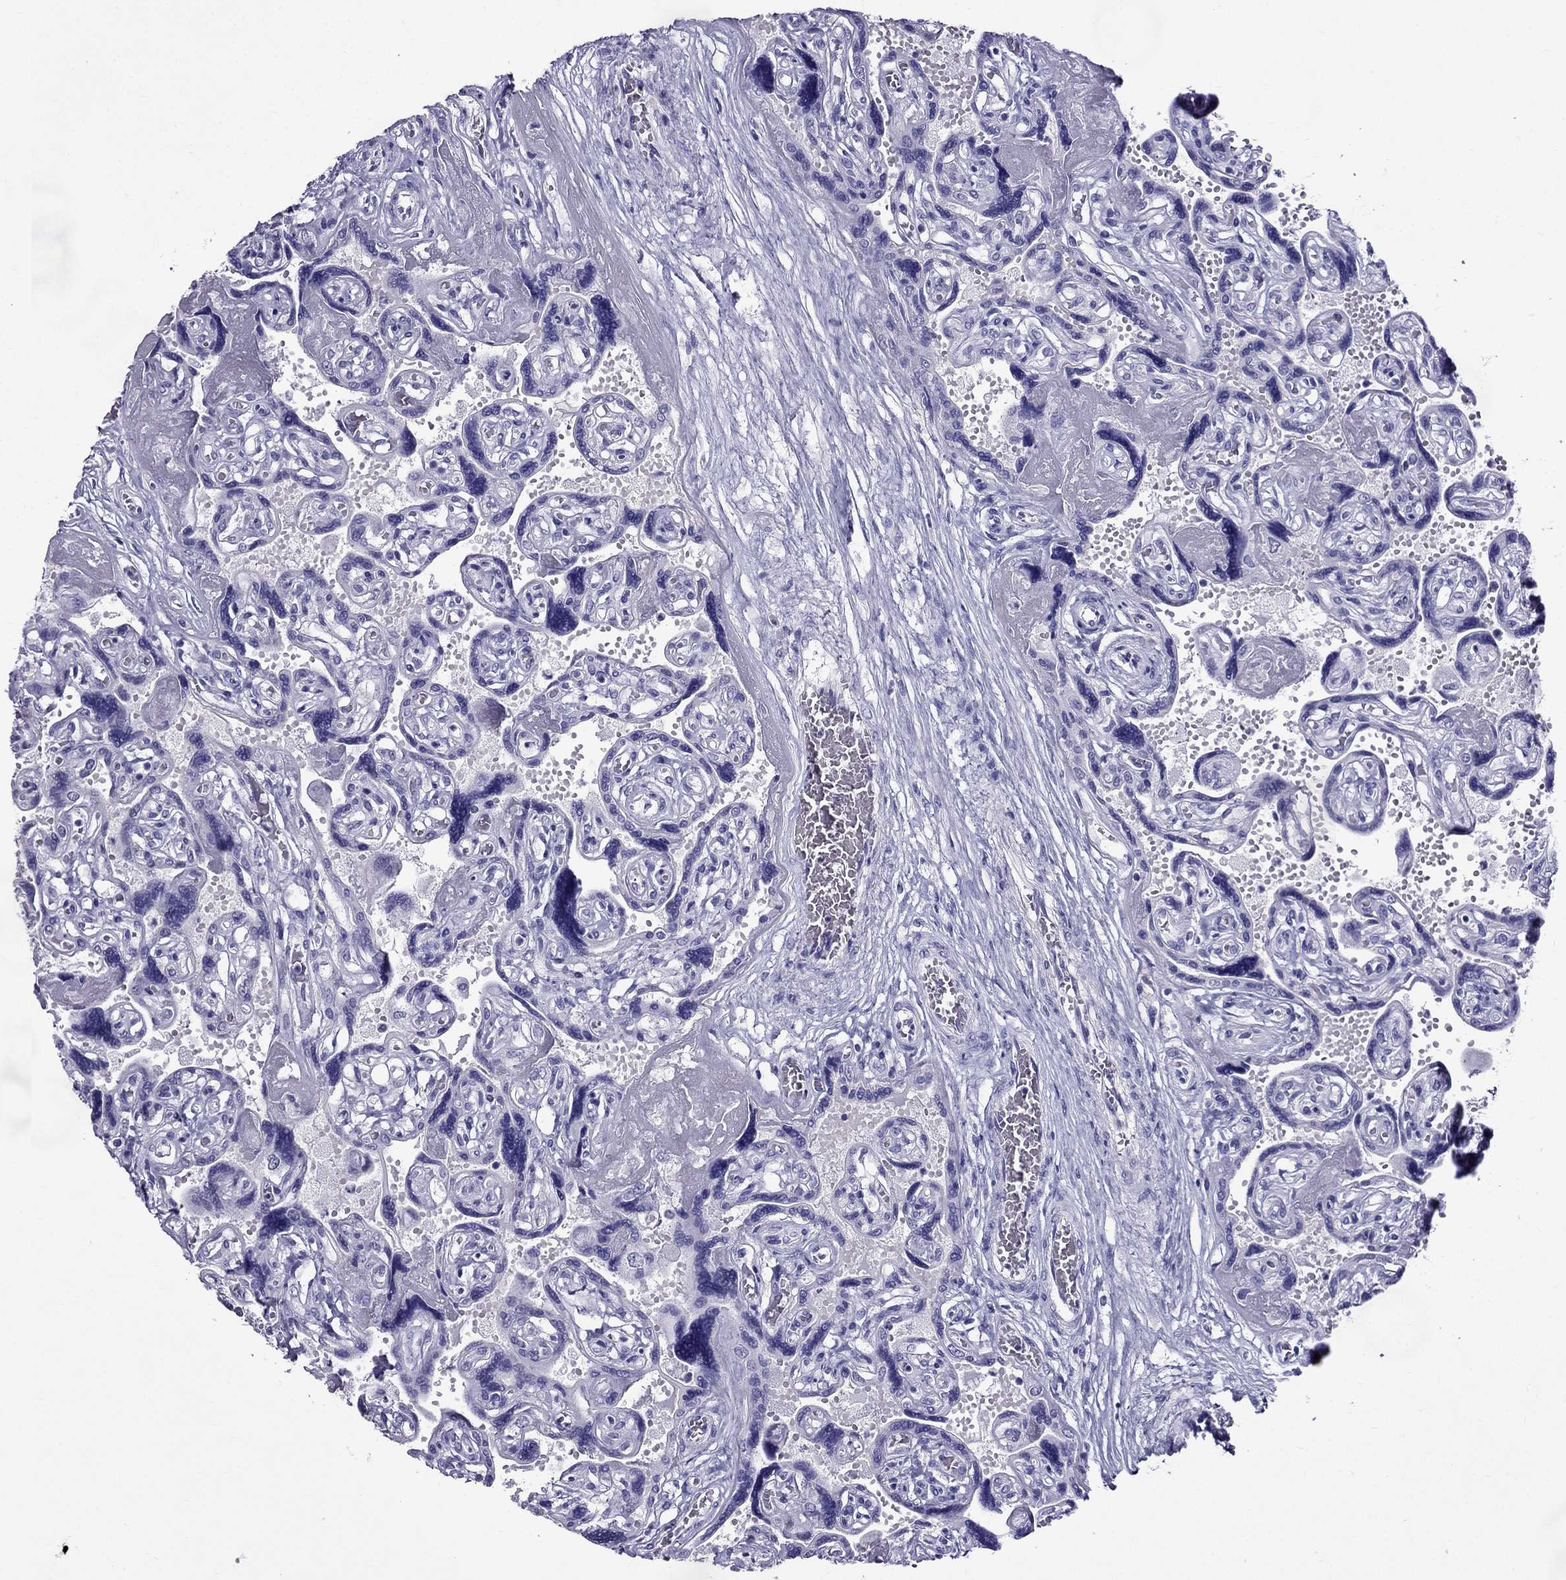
{"staining": {"intensity": "negative", "quantity": "none", "location": "none"}, "tissue": "placenta", "cell_type": "Decidual cells", "image_type": "normal", "snomed": [{"axis": "morphology", "description": "Normal tissue, NOS"}, {"axis": "topography", "description": "Placenta"}], "caption": "A photomicrograph of human placenta is negative for staining in decidual cells. (Stains: DAB (3,3'-diaminobenzidine) immunohistochemistry (IHC) with hematoxylin counter stain, Microscopy: brightfield microscopy at high magnification).", "gene": "ZNF541", "patient": {"sex": "female", "age": 32}}